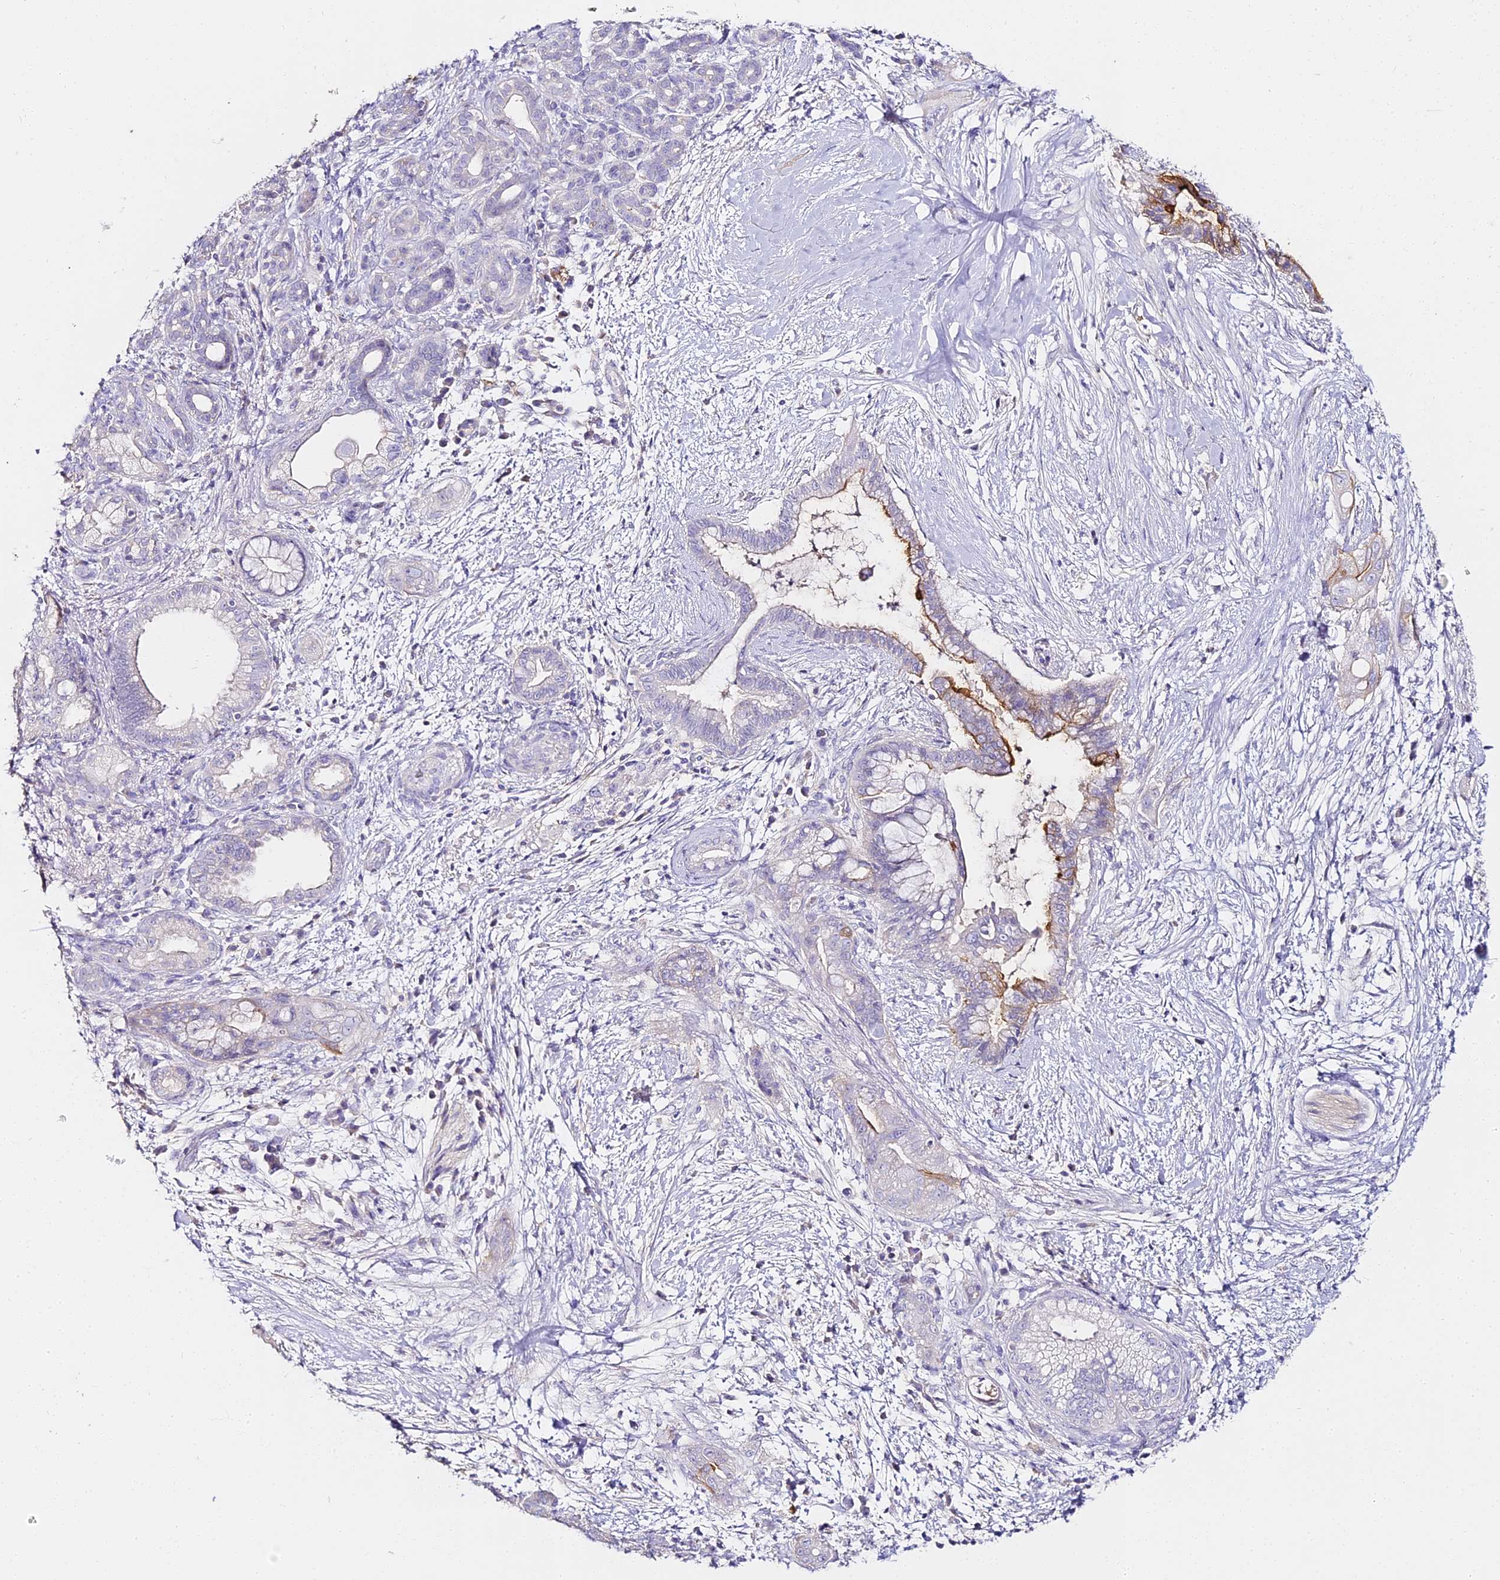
{"staining": {"intensity": "moderate", "quantity": "<25%", "location": "cytoplasmic/membranous"}, "tissue": "pancreatic cancer", "cell_type": "Tumor cells", "image_type": "cancer", "snomed": [{"axis": "morphology", "description": "Adenocarcinoma, NOS"}, {"axis": "topography", "description": "Pancreas"}], "caption": "Protein expression by IHC exhibits moderate cytoplasmic/membranous expression in approximately <25% of tumor cells in pancreatic cancer.", "gene": "ALPG", "patient": {"sex": "male", "age": 59}}